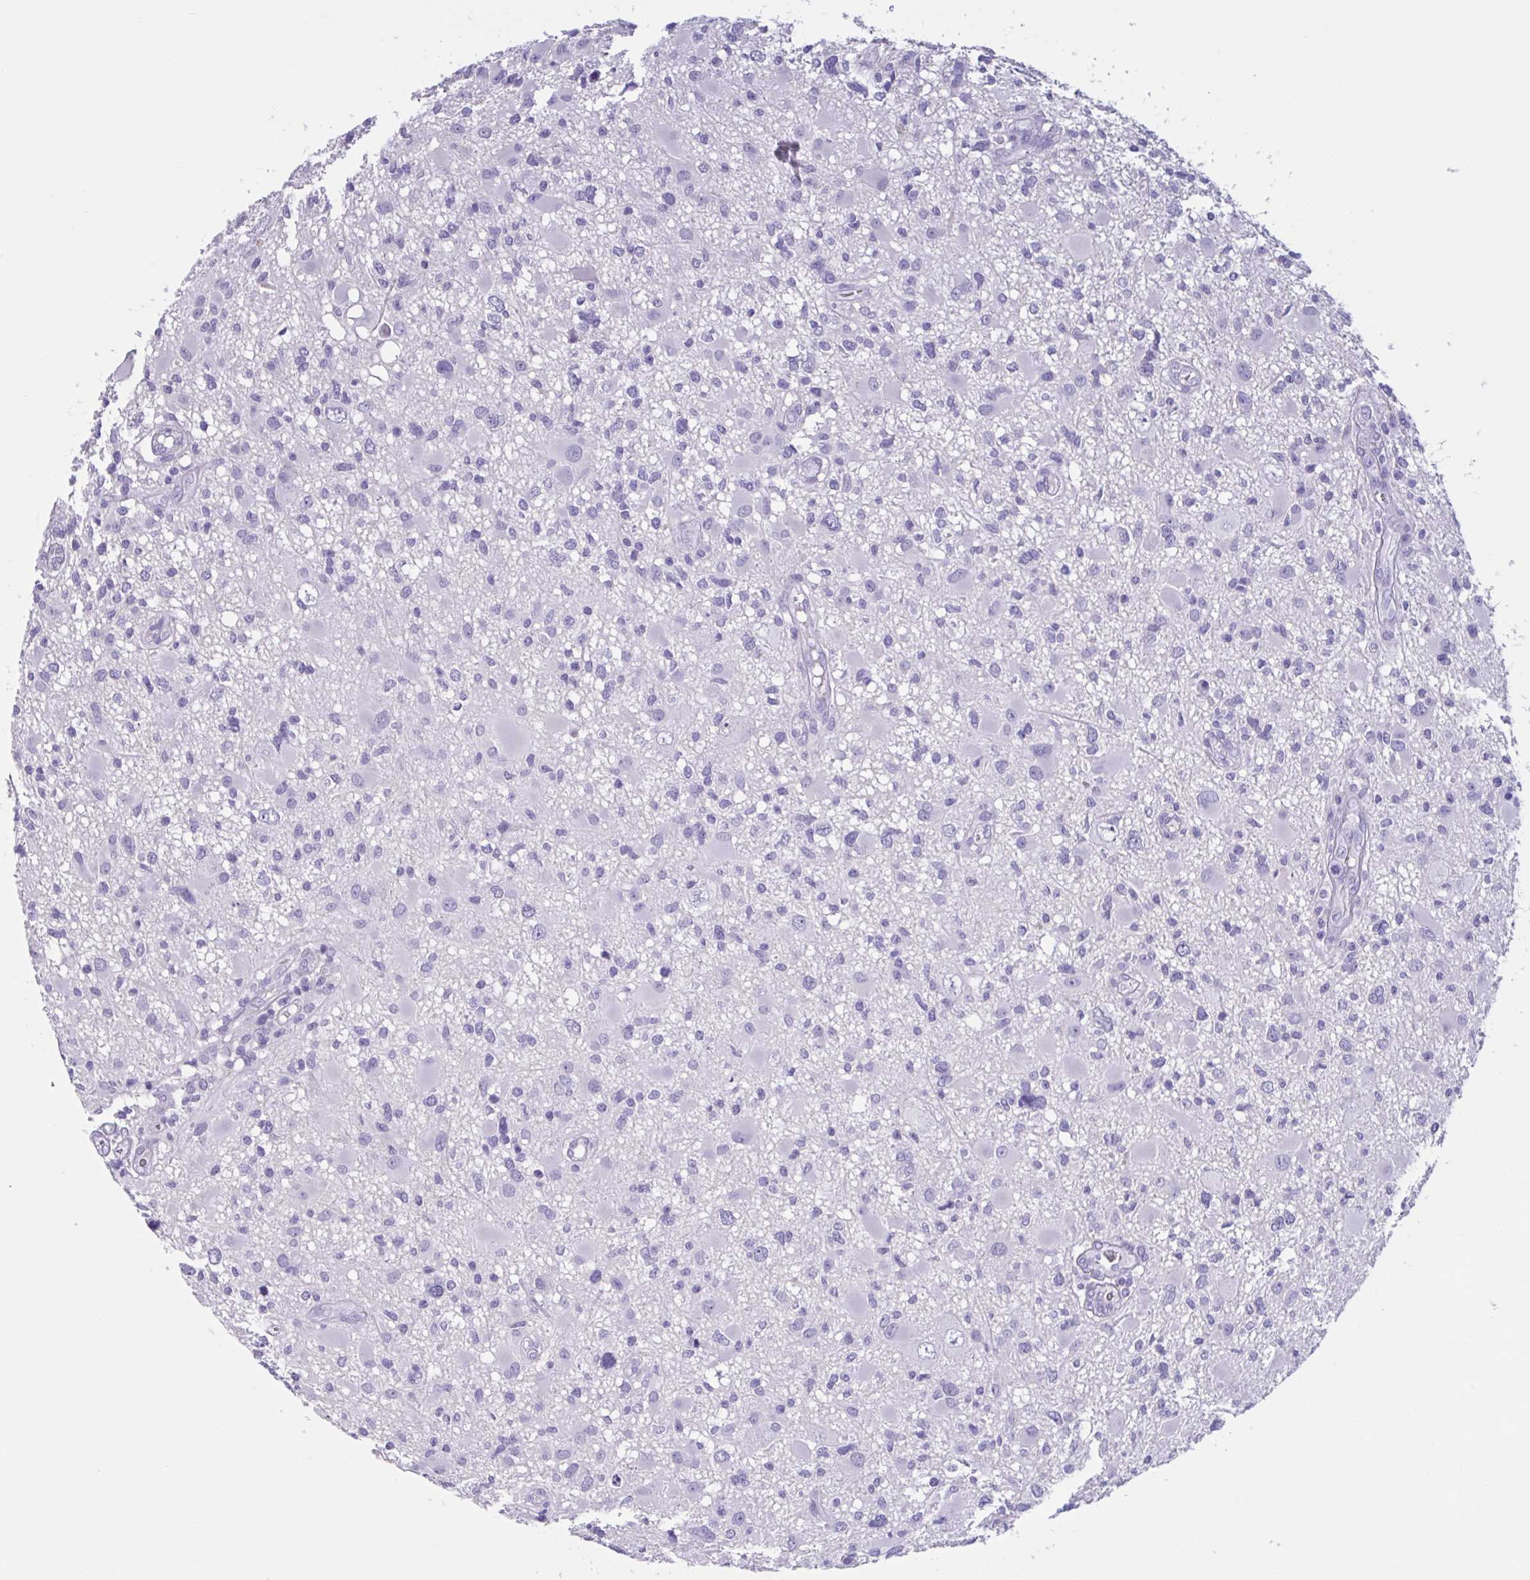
{"staining": {"intensity": "negative", "quantity": "none", "location": "none"}, "tissue": "glioma", "cell_type": "Tumor cells", "image_type": "cancer", "snomed": [{"axis": "morphology", "description": "Glioma, malignant, High grade"}, {"axis": "topography", "description": "Brain"}], "caption": "High power microscopy histopathology image of an immunohistochemistry (IHC) image of glioma, revealing no significant positivity in tumor cells.", "gene": "USP35", "patient": {"sex": "male", "age": 54}}